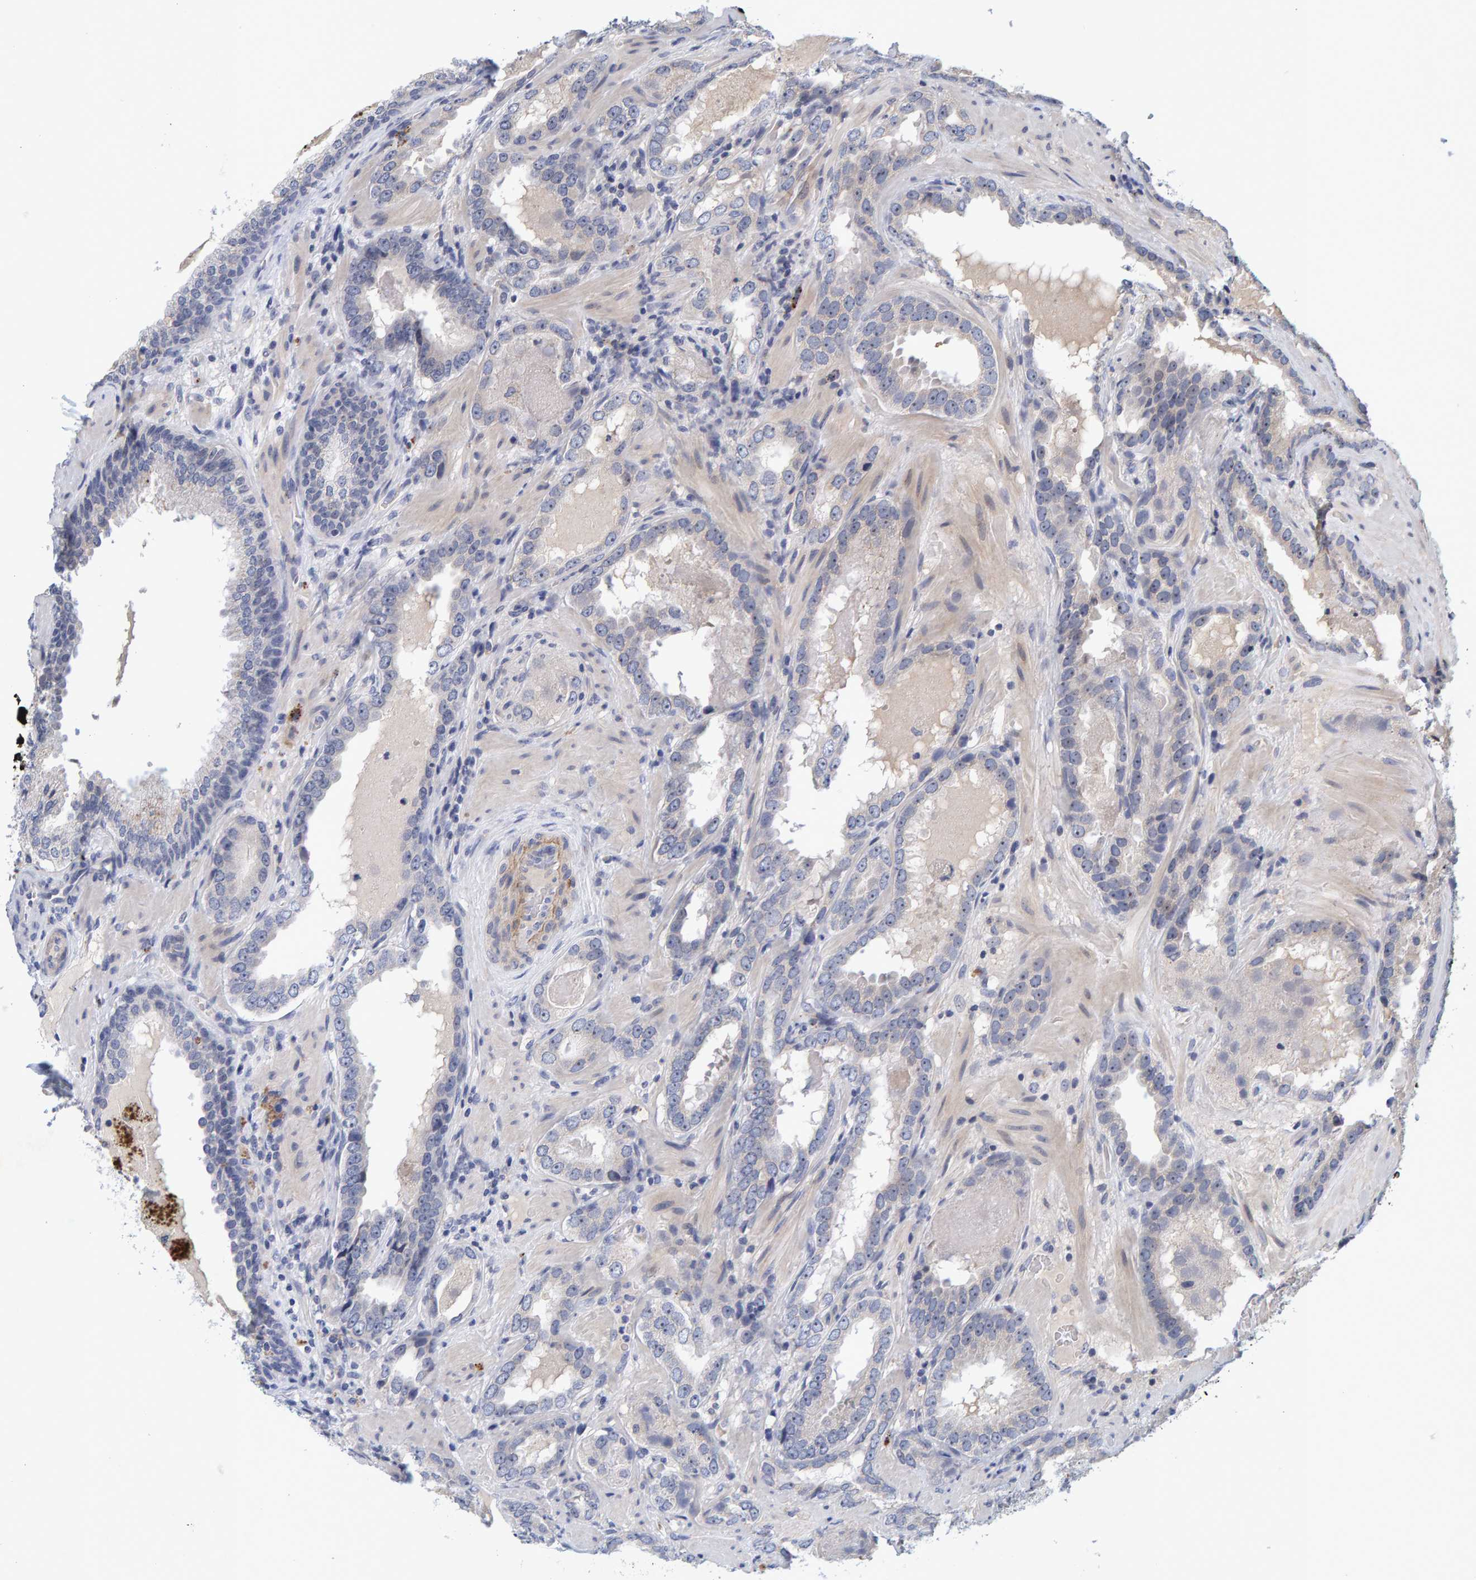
{"staining": {"intensity": "weak", "quantity": "<25%", "location": "cytoplasmic/membranous"}, "tissue": "prostate cancer", "cell_type": "Tumor cells", "image_type": "cancer", "snomed": [{"axis": "morphology", "description": "Adenocarcinoma, Low grade"}, {"axis": "topography", "description": "Prostate"}], "caption": "An immunohistochemistry histopathology image of prostate adenocarcinoma (low-grade) is shown. There is no staining in tumor cells of prostate adenocarcinoma (low-grade).", "gene": "ZNF77", "patient": {"sex": "male", "age": 51}}